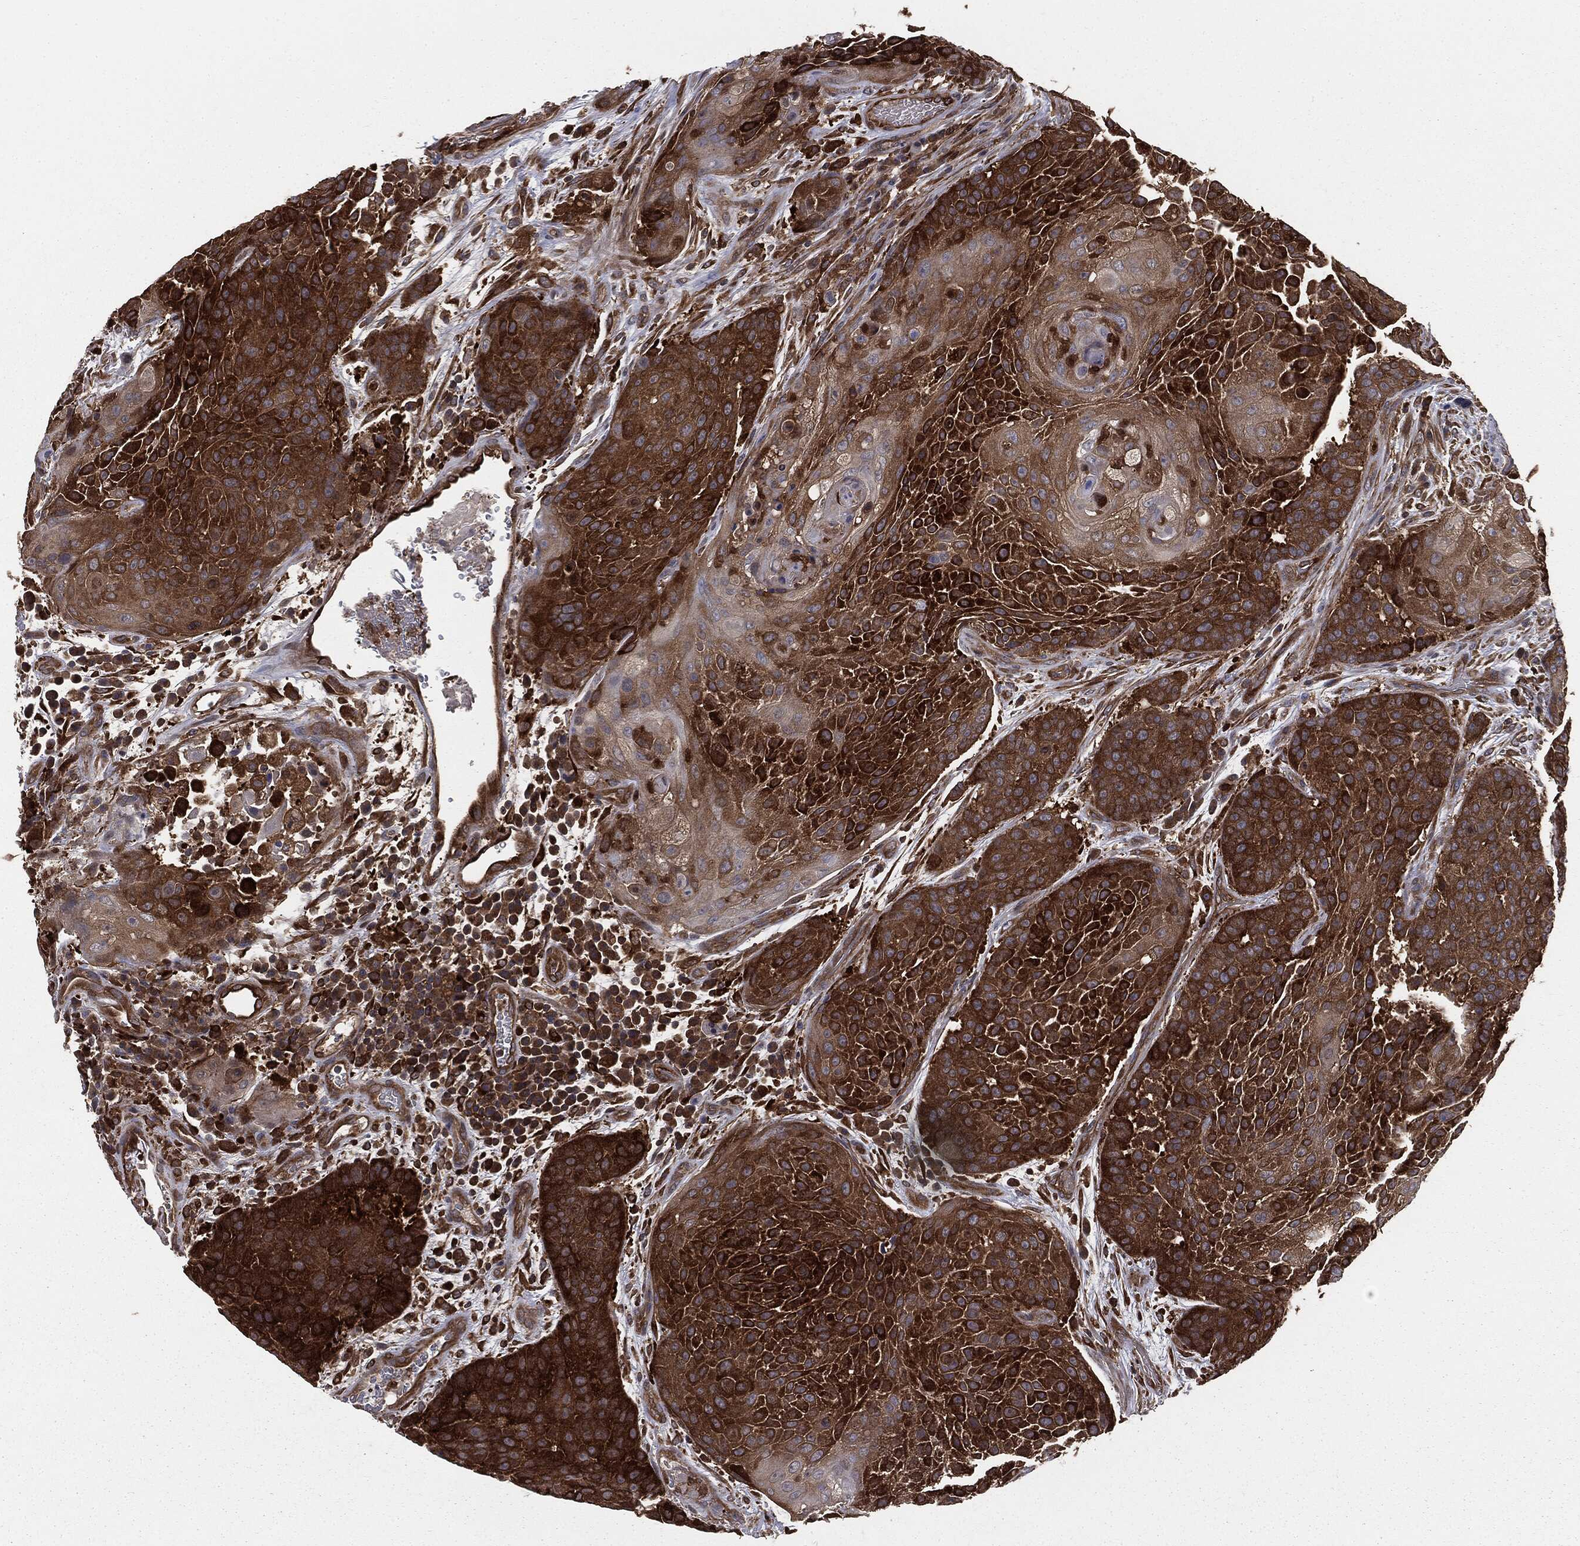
{"staining": {"intensity": "strong", "quantity": "25%-75%", "location": "cytoplasmic/membranous"}, "tissue": "urothelial cancer", "cell_type": "Tumor cells", "image_type": "cancer", "snomed": [{"axis": "morphology", "description": "Urothelial carcinoma, High grade"}, {"axis": "topography", "description": "Urinary bladder"}], "caption": "Immunohistochemistry staining of urothelial carcinoma (high-grade), which demonstrates high levels of strong cytoplasmic/membranous positivity in approximately 25%-75% of tumor cells indicating strong cytoplasmic/membranous protein staining. The staining was performed using DAB (brown) for protein detection and nuclei were counterstained in hematoxylin (blue).", "gene": "GNB5", "patient": {"sex": "female", "age": 63}}